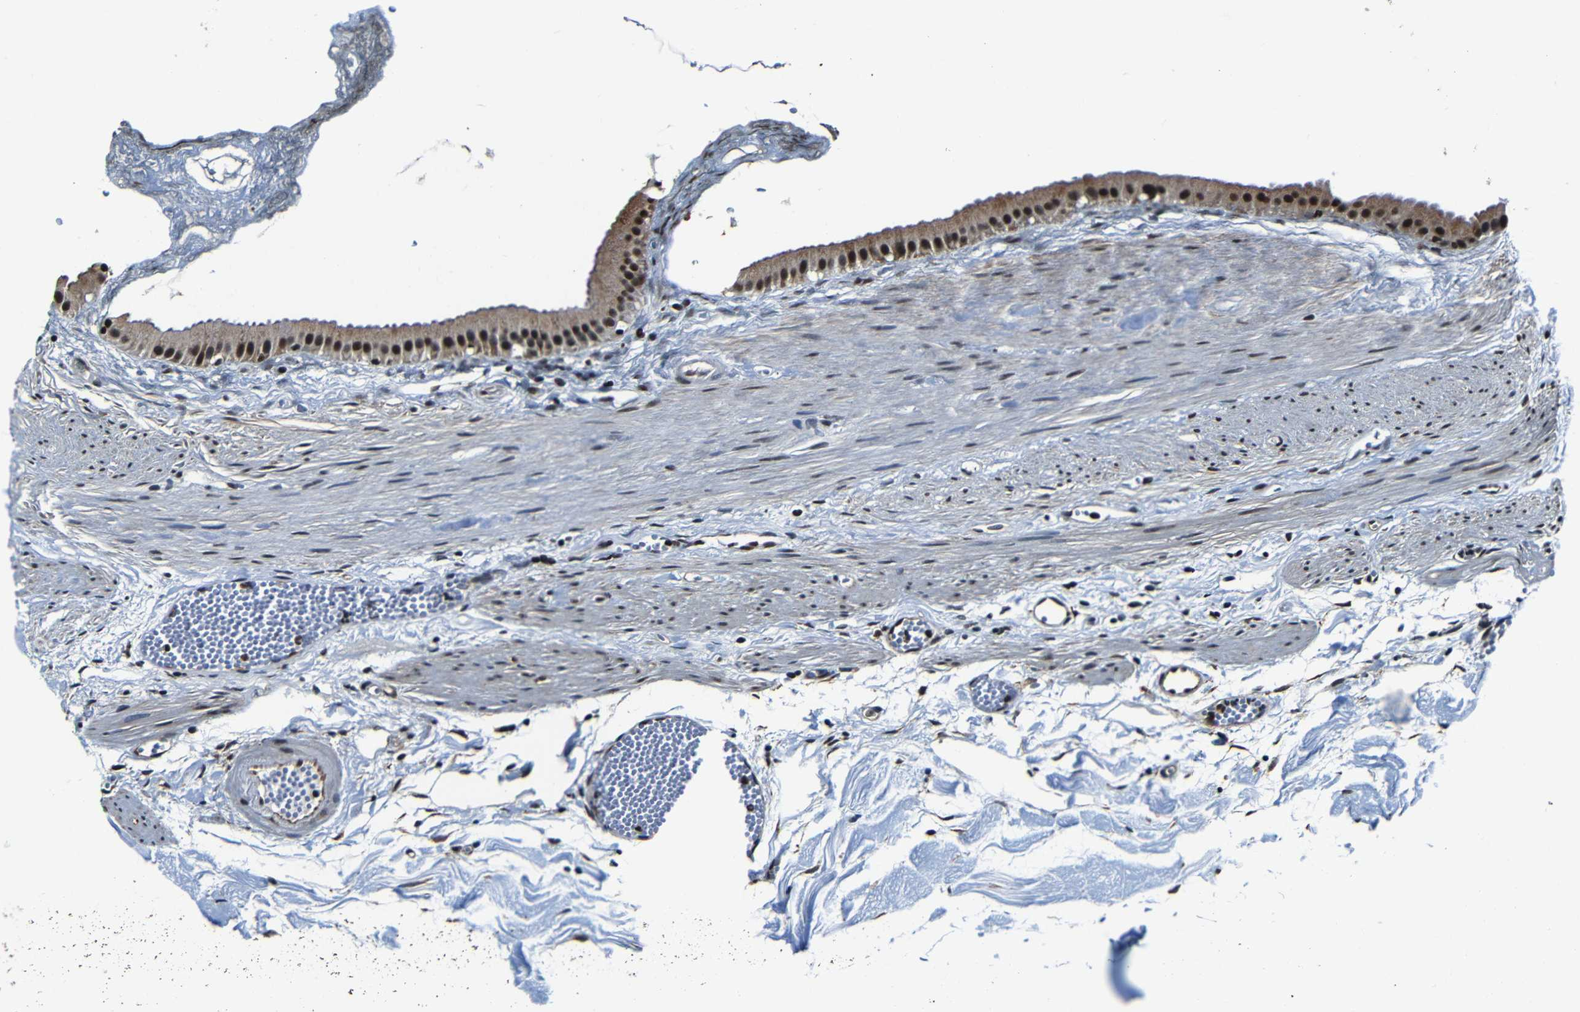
{"staining": {"intensity": "strong", "quantity": ">75%", "location": "cytoplasmic/membranous,nuclear"}, "tissue": "gallbladder", "cell_type": "Glandular cells", "image_type": "normal", "snomed": [{"axis": "morphology", "description": "Normal tissue, NOS"}, {"axis": "topography", "description": "Gallbladder"}], "caption": "Approximately >75% of glandular cells in benign human gallbladder show strong cytoplasmic/membranous,nuclear protein expression as visualized by brown immunohistochemical staining.", "gene": "NCBP3", "patient": {"sex": "female", "age": 64}}